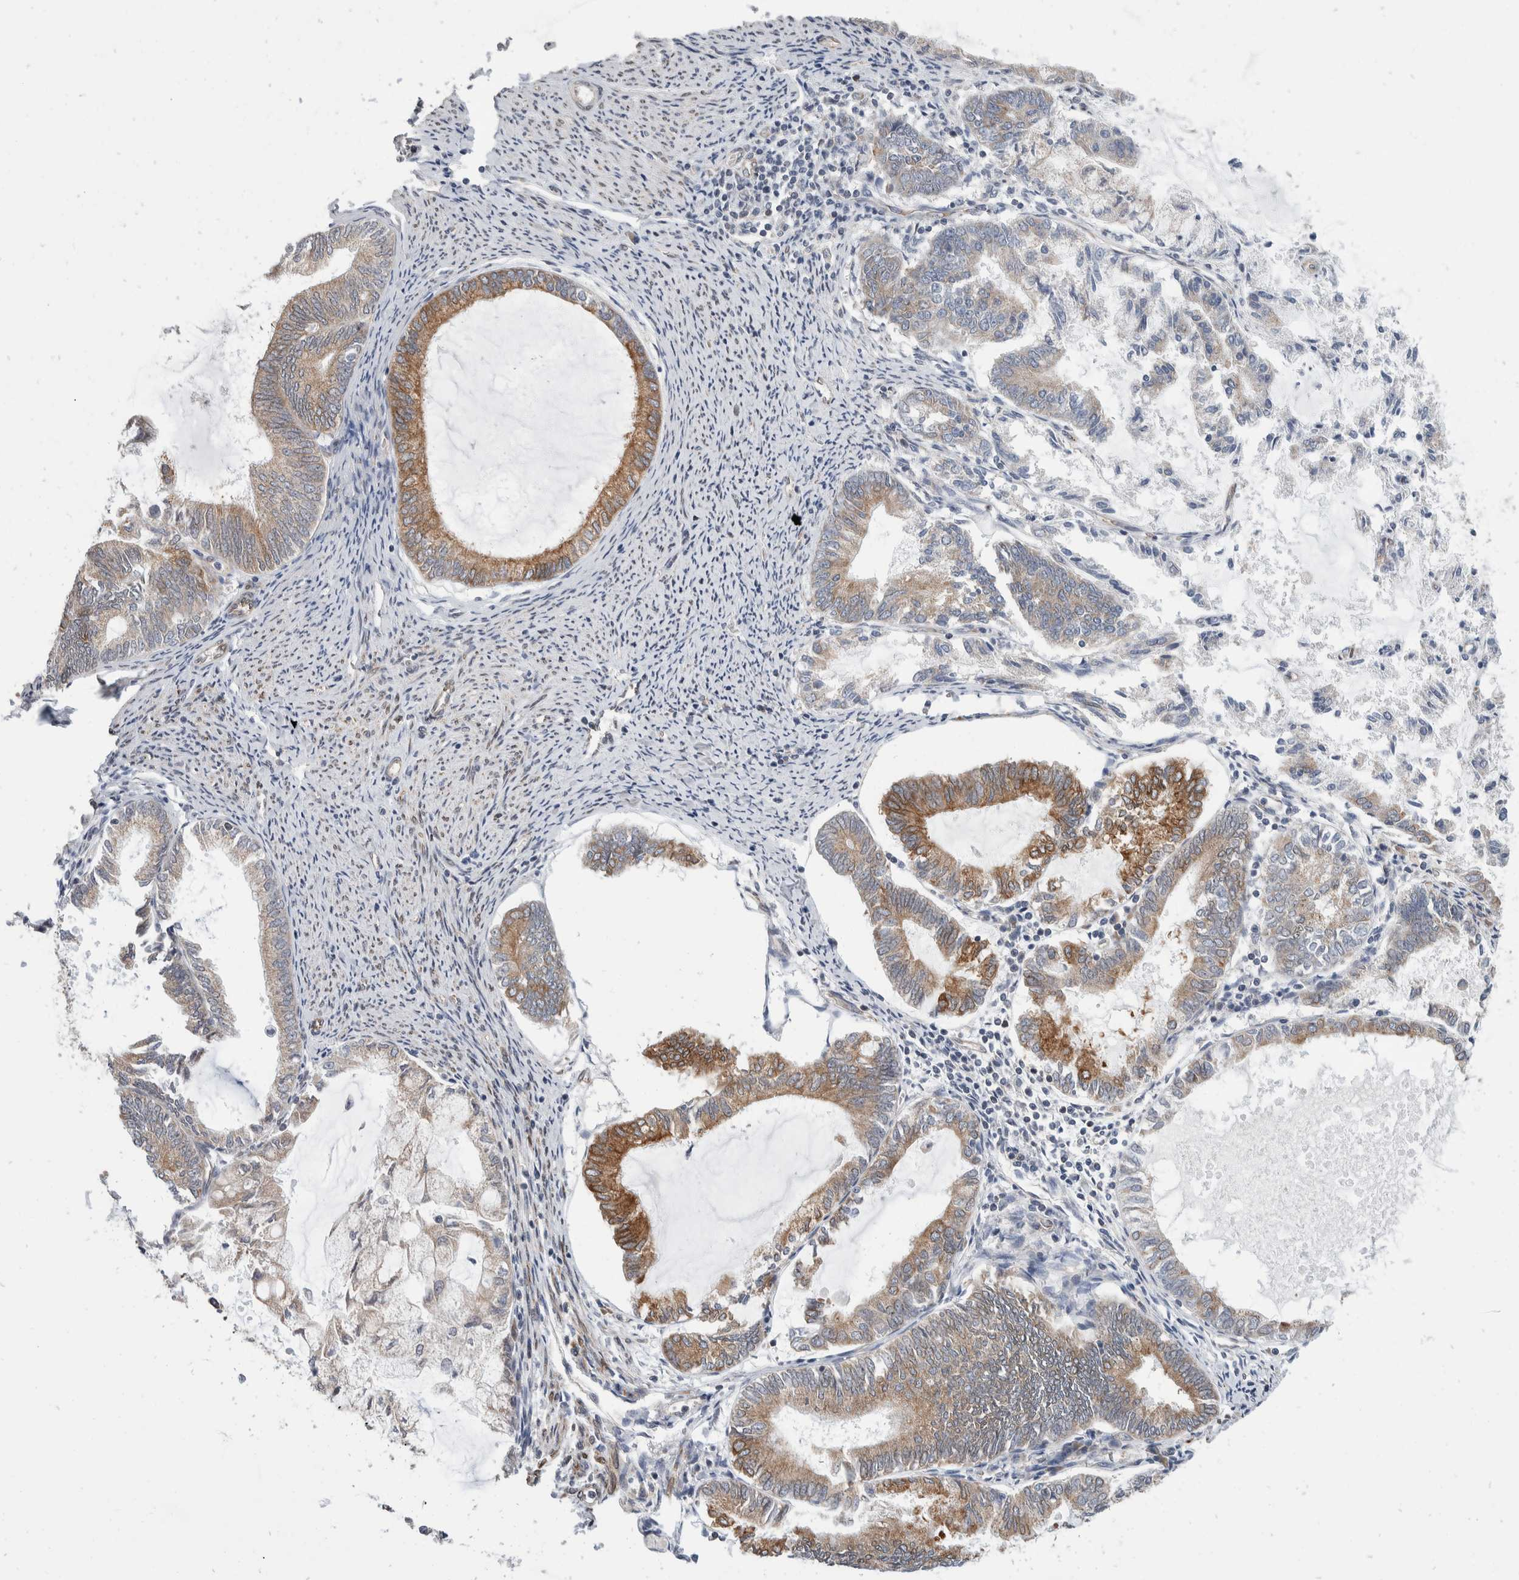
{"staining": {"intensity": "moderate", "quantity": "25%-75%", "location": "cytoplasmic/membranous"}, "tissue": "endometrial cancer", "cell_type": "Tumor cells", "image_type": "cancer", "snomed": [{"axis": "morphology", "description": "Adenocarcinoma, NOS"}, {"axis": "topography", "description": "Endometrium"}], "caption": "Brown immunohistochemical staining in endometrial cancer reveals moderate cytoplasmic/membranous positivity in about 25%-75% of tumor cells.", "gene": "TMEM245", "patient": {"sex": "female", "age": 86}}